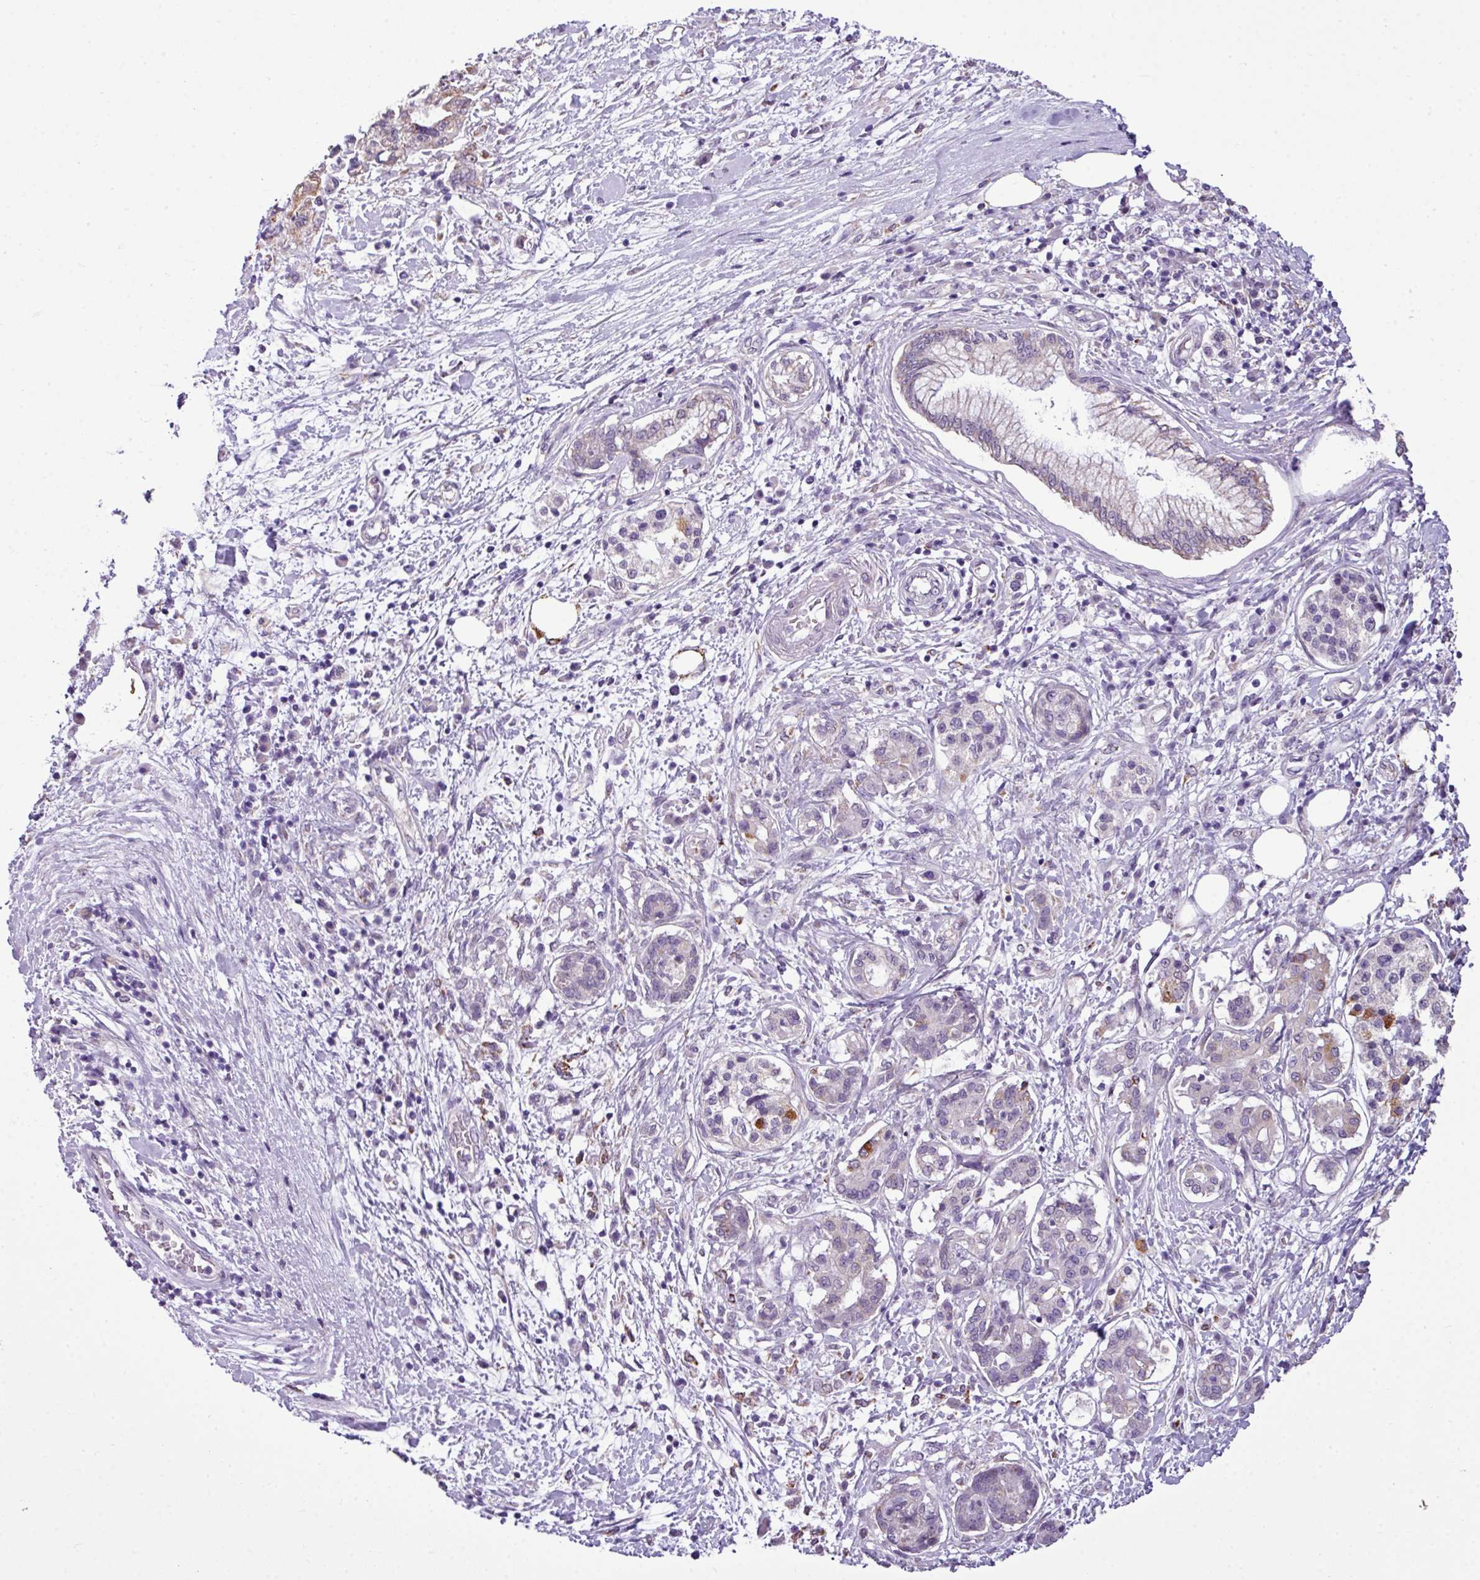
{"staining": {"intensity": "negative", "quantity": "none", "location": "none"}, "tissue": "pancreatic cancer", "cell_type": "Tumor cells", "image_type": "cancer", "snomed": [{"axis": "morphology", "description": "Adenocarcinoma, NOS"}, {"axis": "topography", "description": "Pancreas"}], "caption": "An immunohistochemistry (IHC) micrograph of pancreatic cancer is shown. There is no staining in tumor cells of pancreatic cancer.", "gene": "ALDH2", "patient": {"sex": "female", "age": 73}}